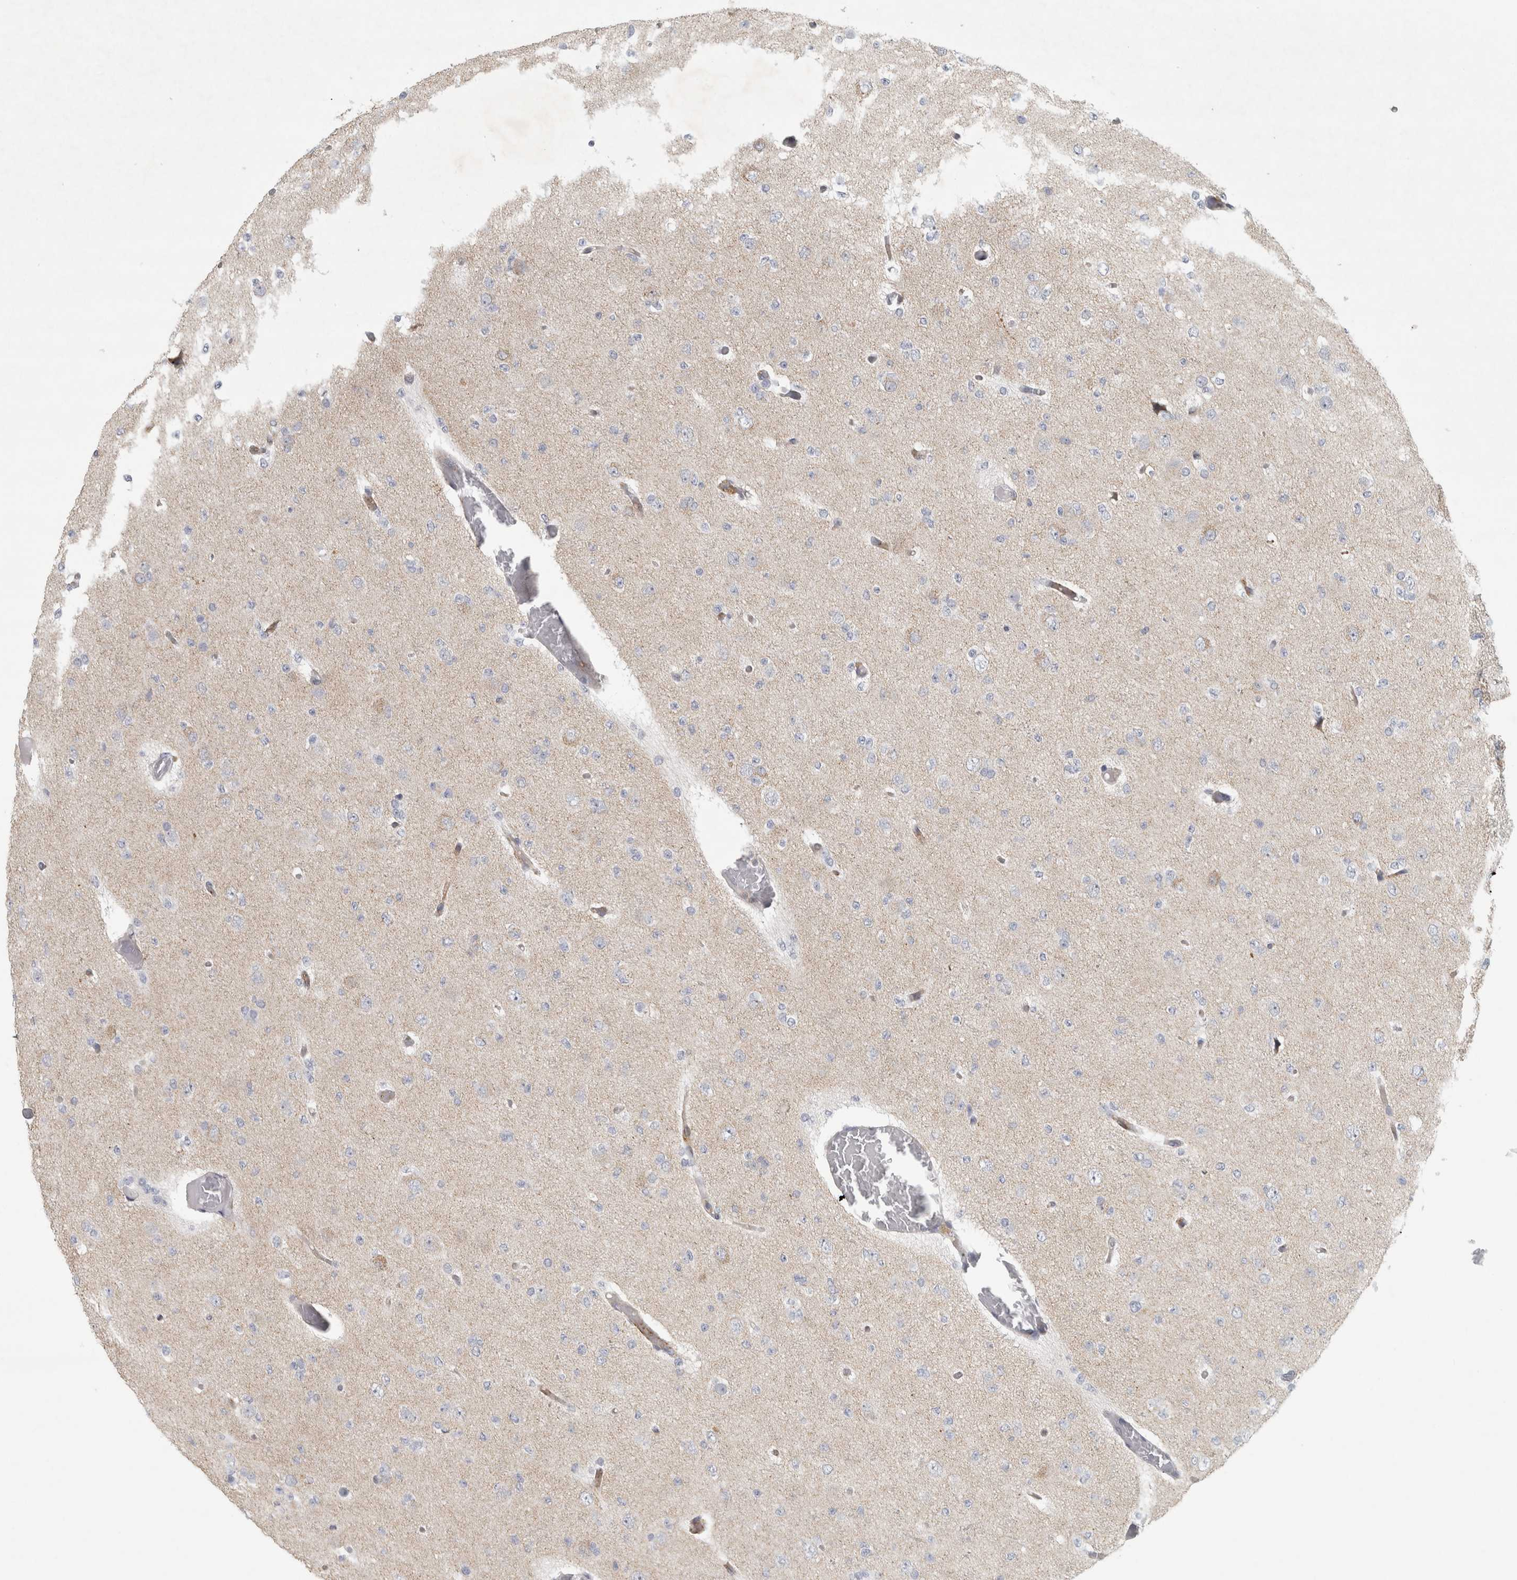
{"staining": {"intensity": "negative", "quantity": "none", "location": "none"}, "tissue": "glioma", "cell_type": "Tumor cells", "image_type": "cancer", "snomed": [{"axis": "morphology", "description": "Glioma, malignant, Low grade"}, {"axis": "topography", "description": "Brain"}], "caption": "Human low-grade glioma (malignant) stained for a protein using immunohistochemistry exhibits no expression in tumor cells.", "gene": "PTPRN2", "patient": {"sex": "female", "age": 22}}